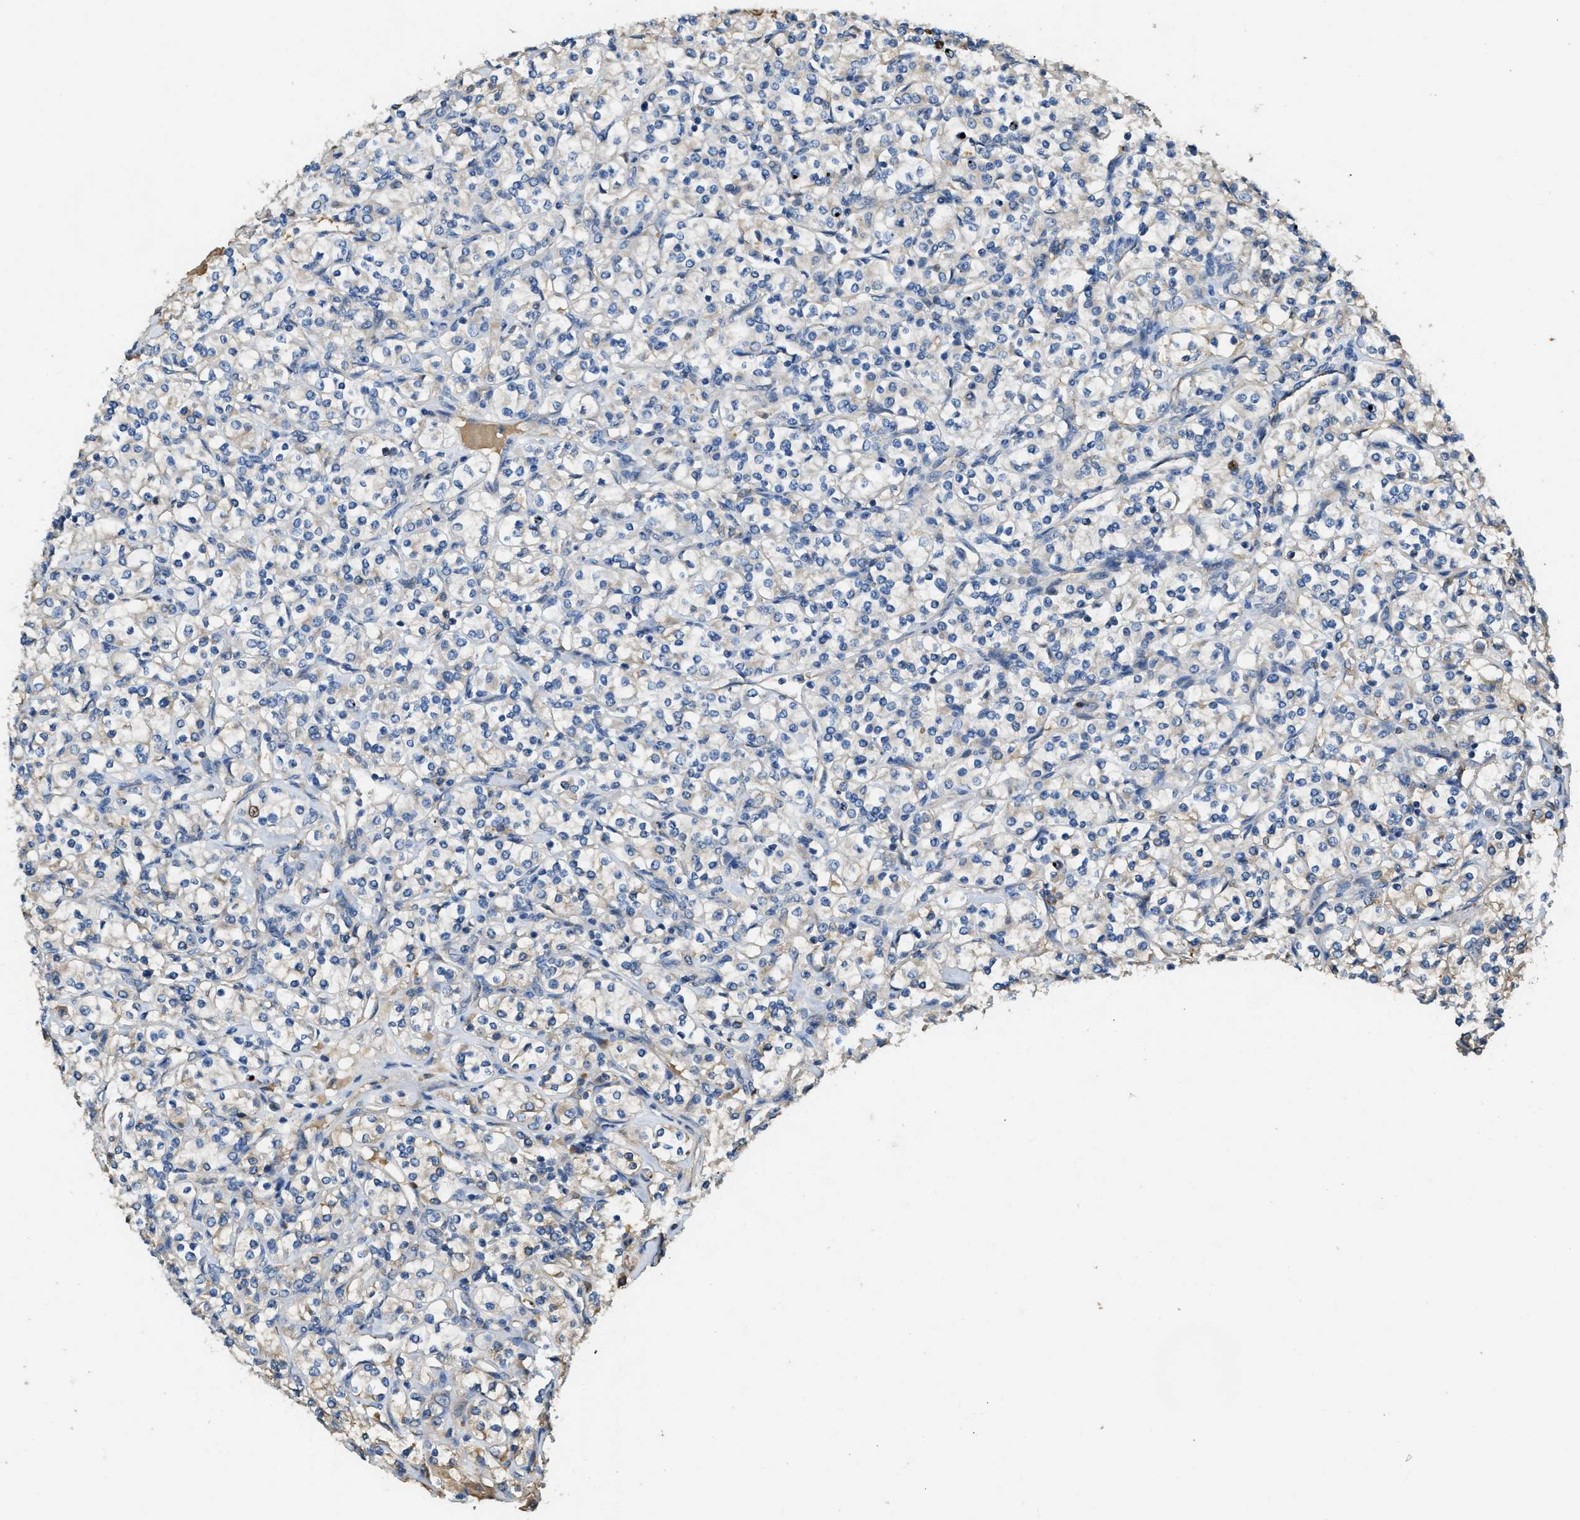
{"staining": {"intensity": "negative", "quantity": "none", "location": "none"}, "tissue": "renal cancer", "cell_type": "Tumor cells", "image_type": "cancer", "snomed": [{"axis": "morphology", "description": "Adenocarcinoma, NOS"}, {"axis": "topography", "description": "Kidney"}], "caption": "IHC photomicrograph of human renal cancer stained for a protein (brown), which shows no positivity in tumor cells.", "gene": "RIPK2", "patient": {"sex": "male", "age": 77}}